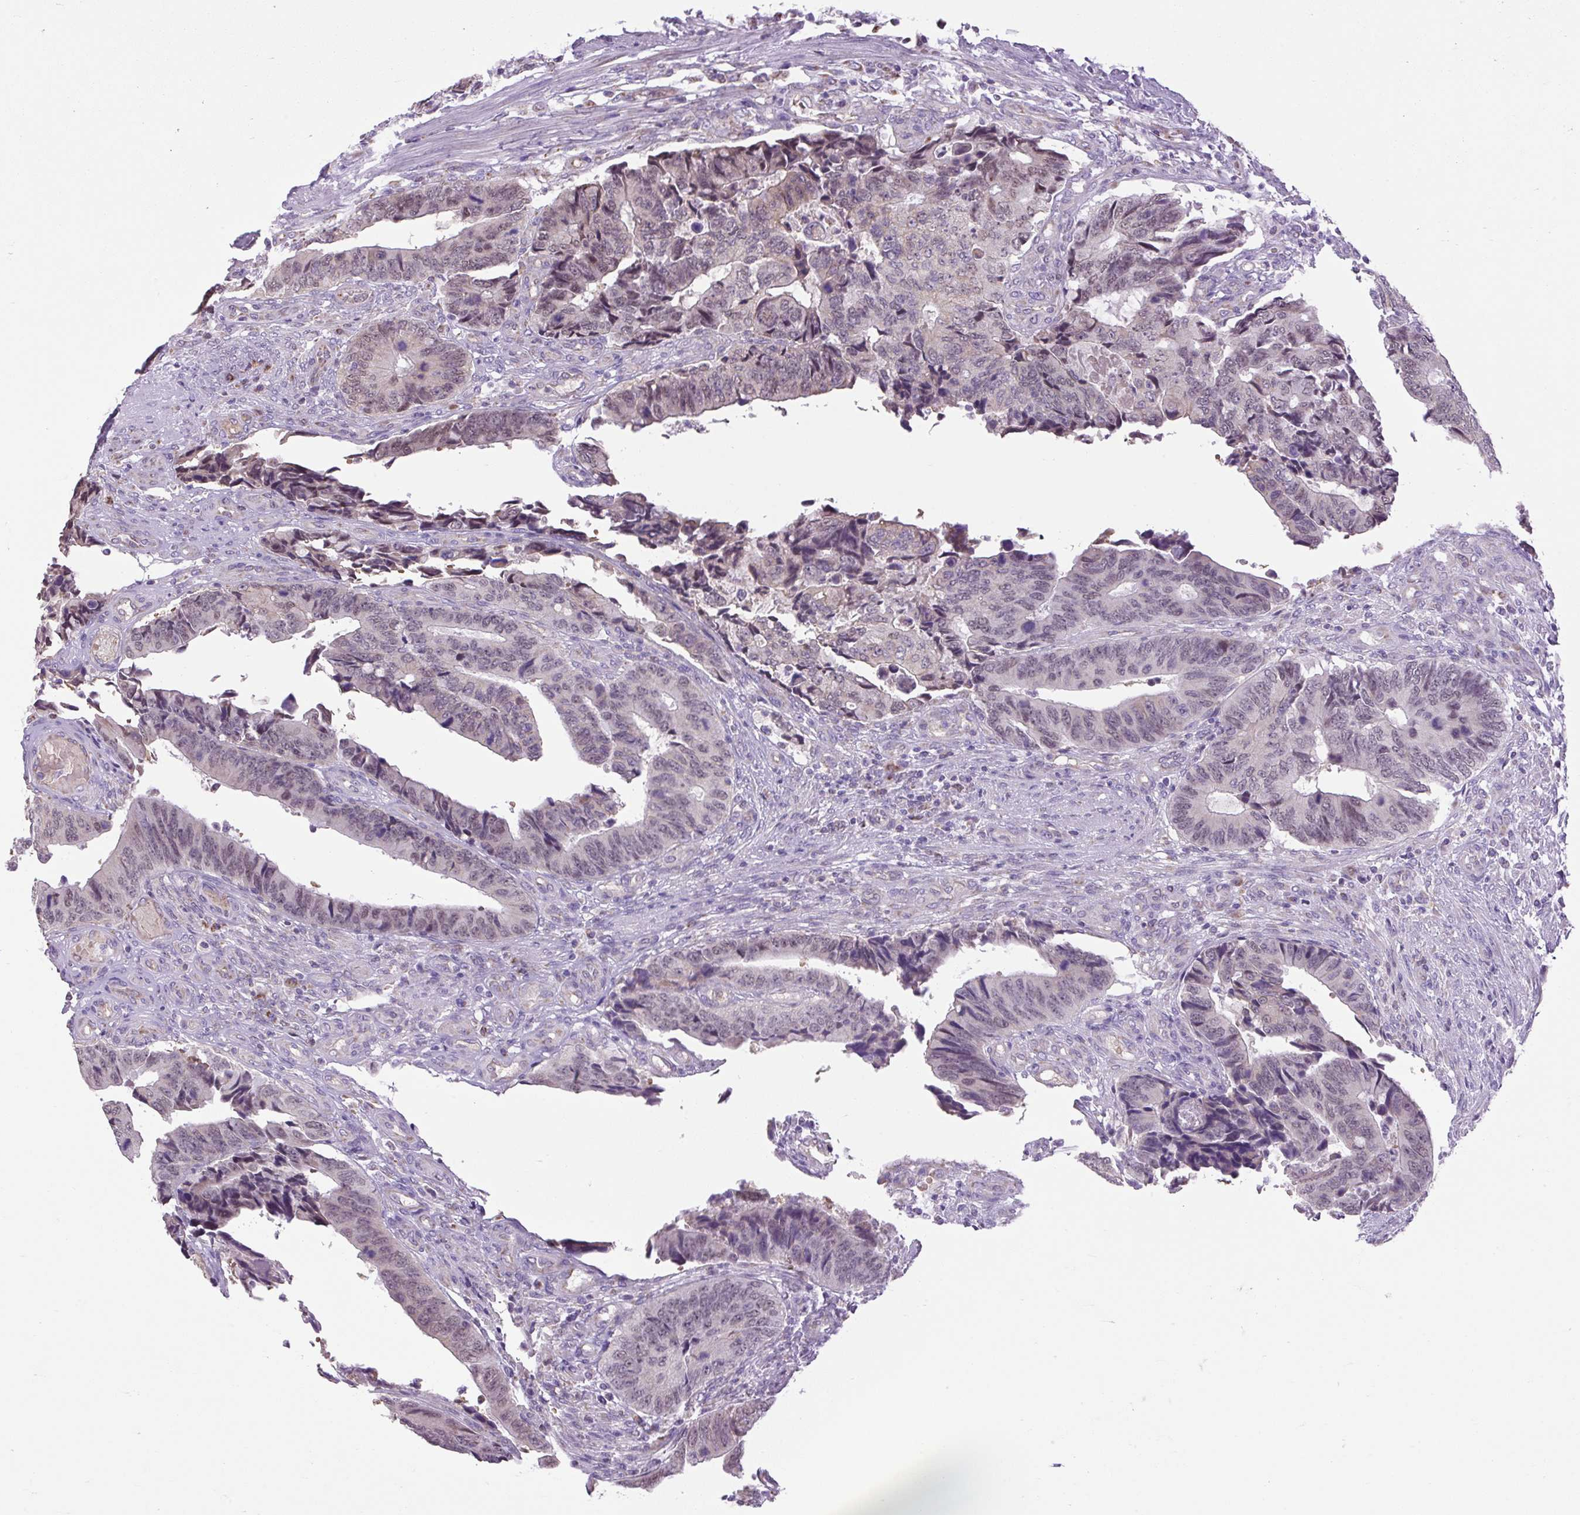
{"staining": {"intensity": "weak", "quantity": ">75%", "location": "nuclear"}, "tissue": "colorectal cancer", "cell_type": "Tumor cells", "image_type": "cancer", "snomed": [{"axis": "morphology", "description": "Adenocarcinoma, NOS"}, {"axis": "topography", "description": "Colon"}], "caption": "Human colorectal cancer stained with a protein marker shows weak staining in tumor cells.", "gene": "SCO2", "patient": {"sex": "male", "age": 87}}